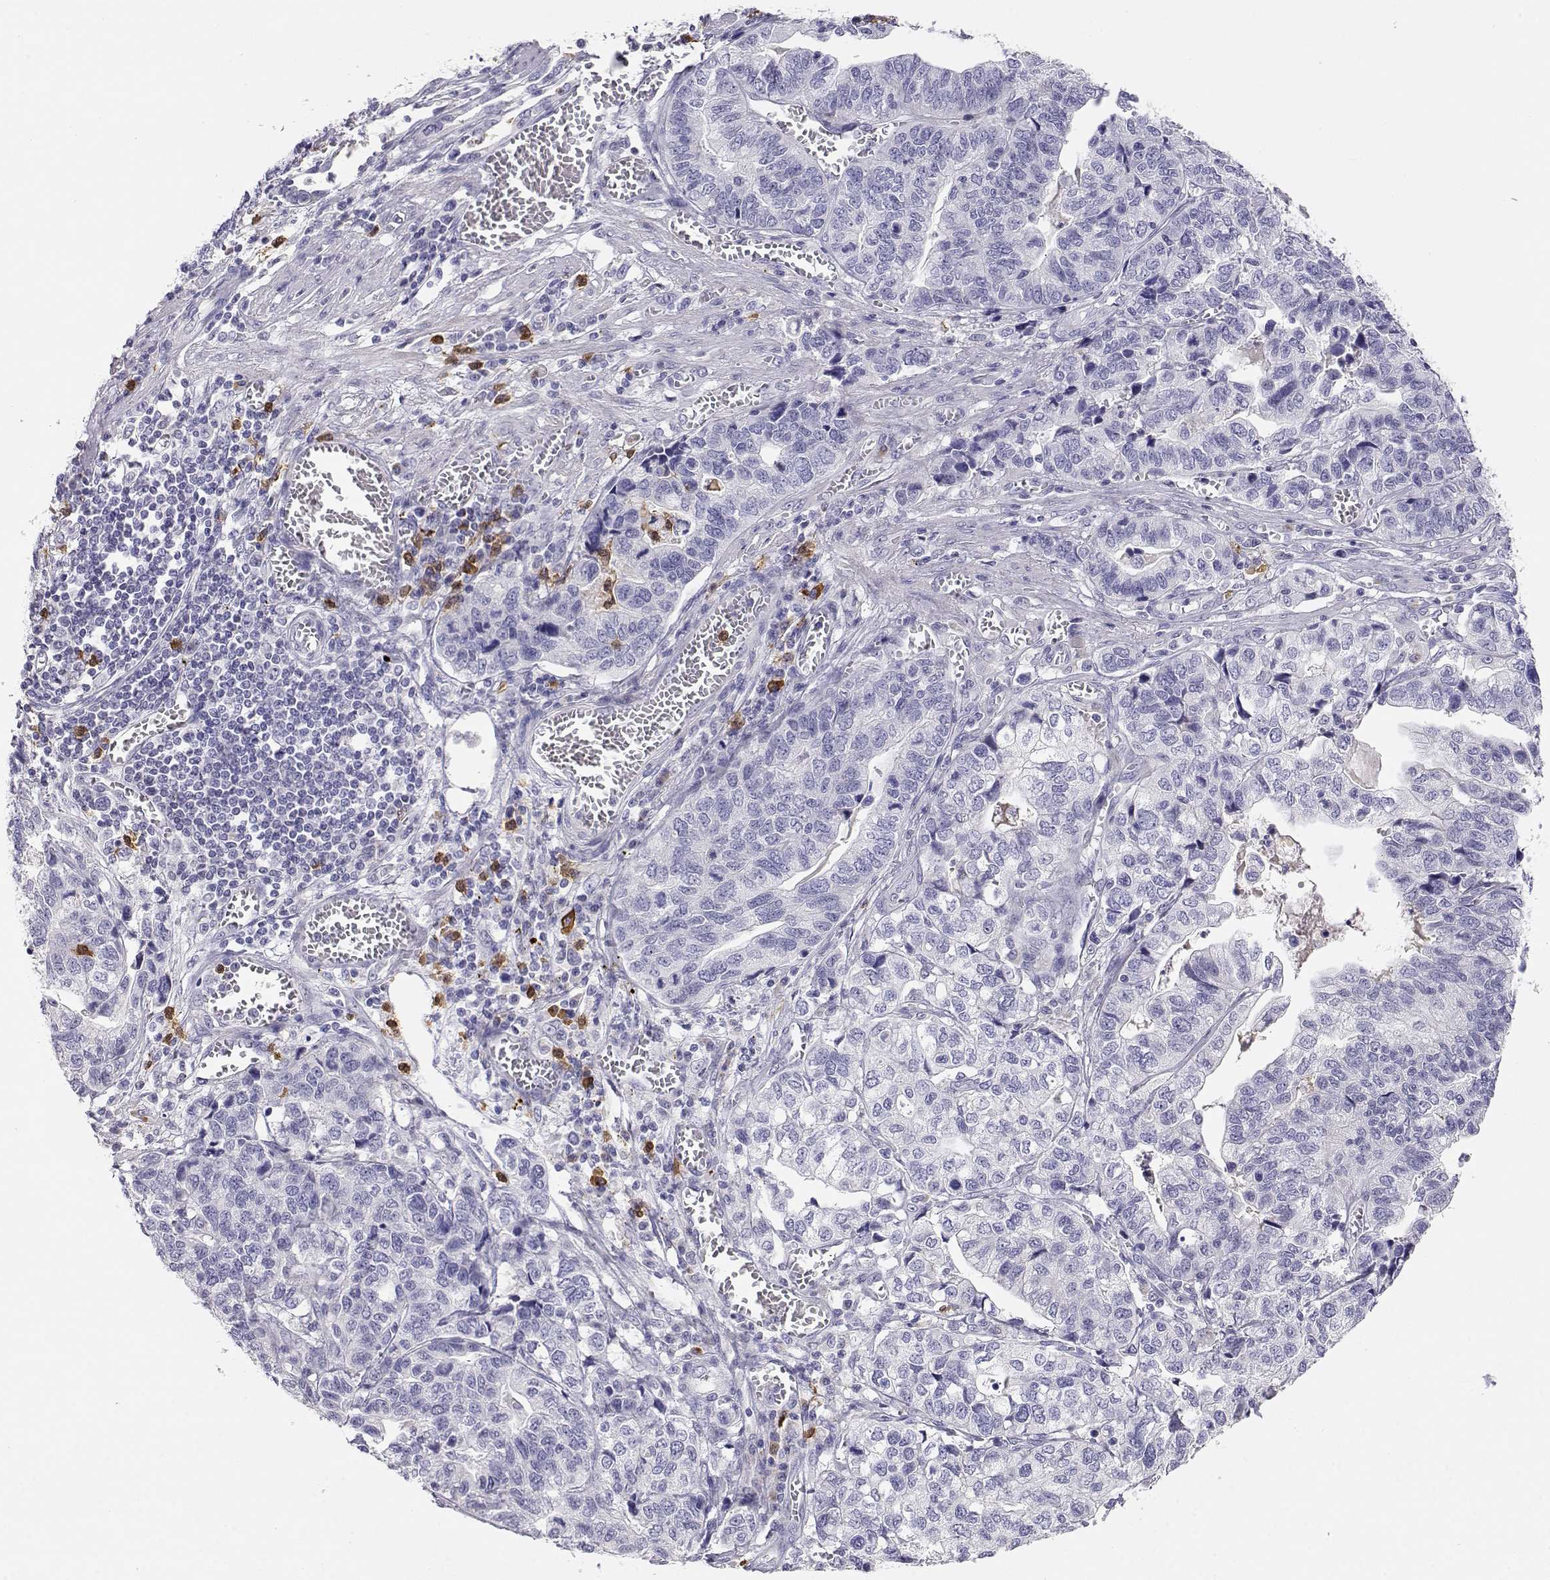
{"staining": {"intensity": "negative", "quantity": "none", "location": "none"}, "tissue": "stomach cancer", "cell_type": "Tumor cells", "image_type": "cancer", "snomed": [{"axis": "morphology", "description": "Adenocarcinoma, NOS"}, {"axis": "topography", "description": "Stomach, upper"}], "caption": "Tumor cells are negative for brown protein staining in stomach cancer (adenocarcinoma).", "gene": "CDHR1", "patient": {"sex": "female", "age": 67}}